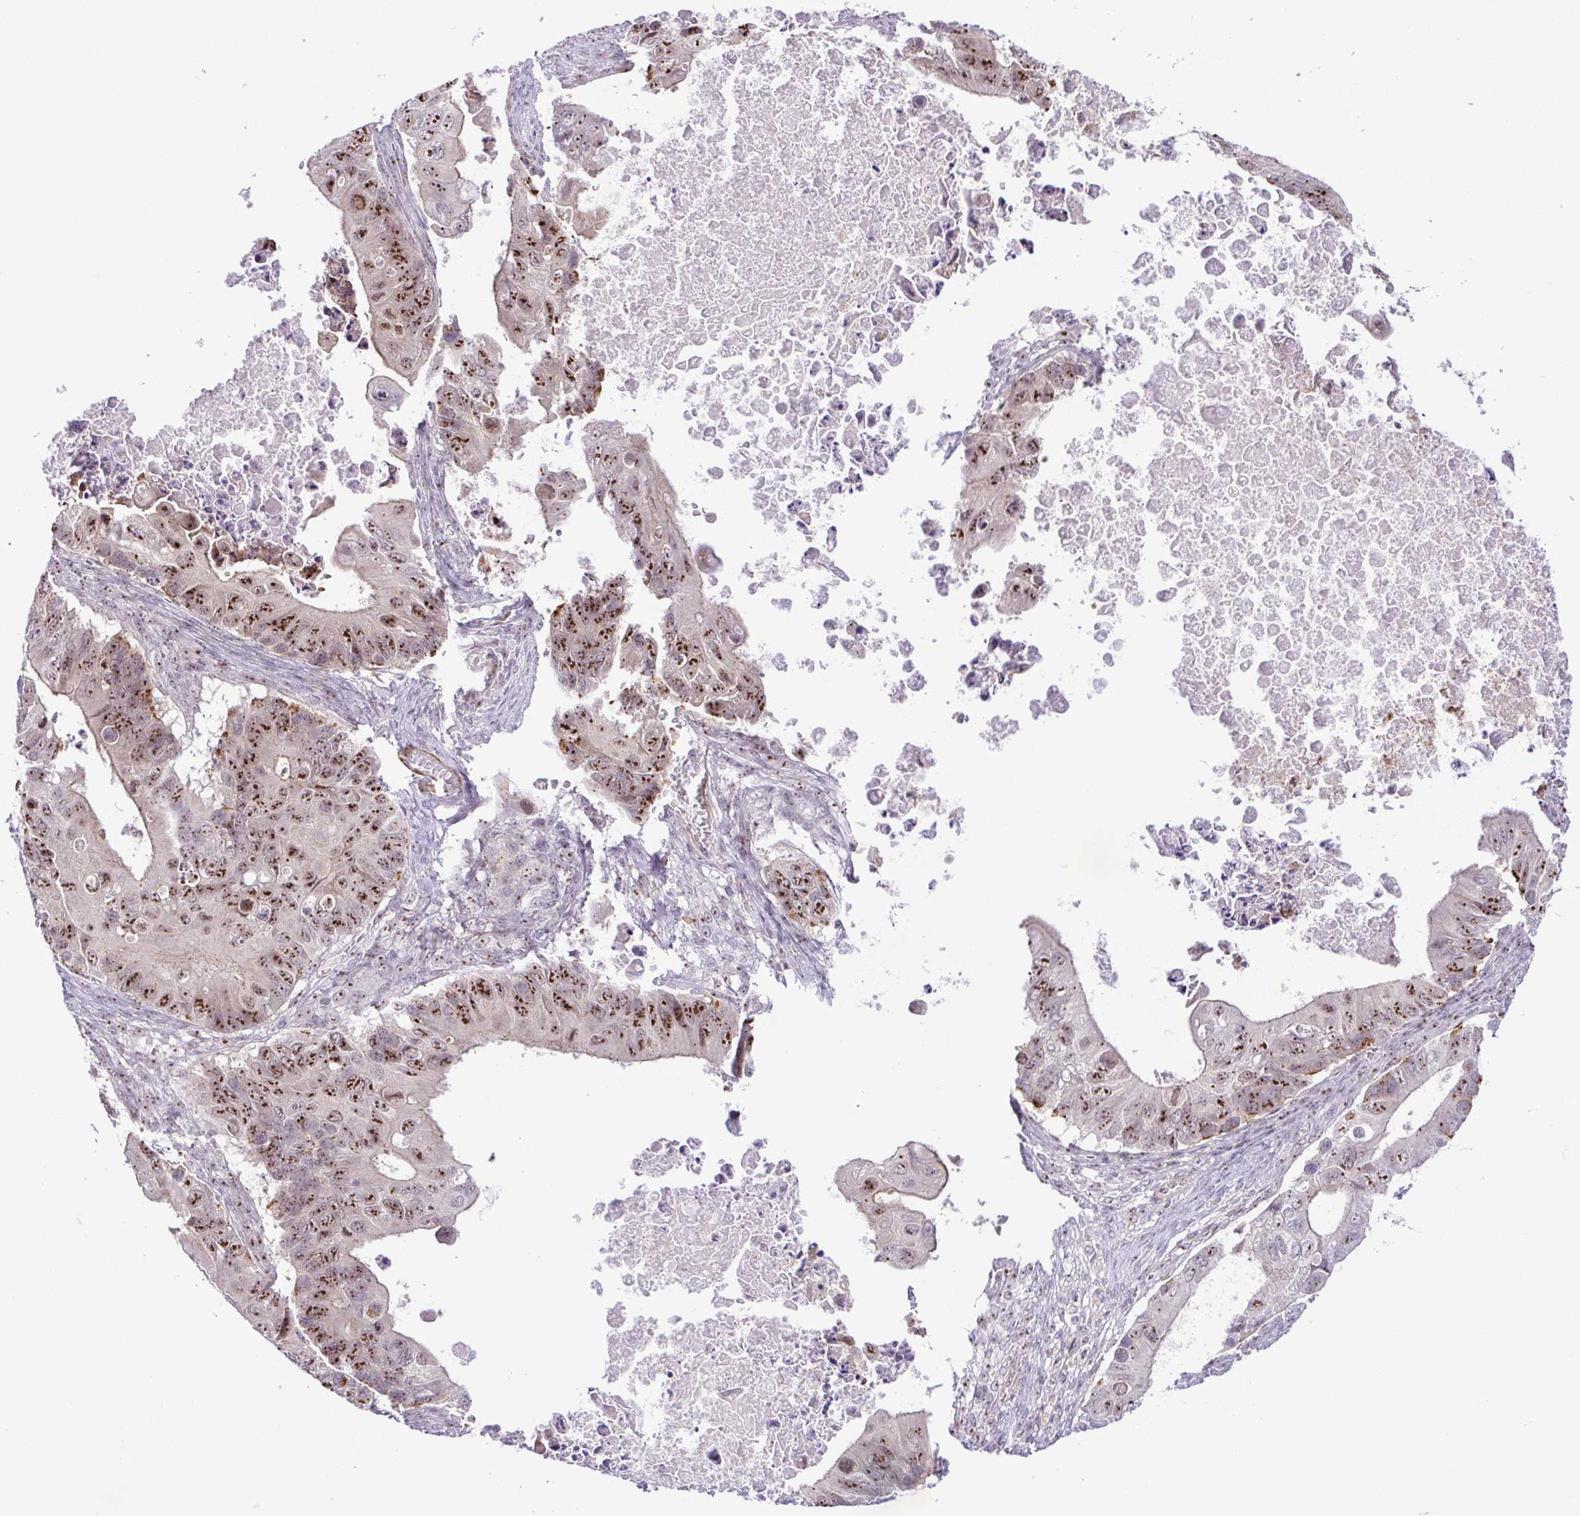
{"staining": {"intensity": "strong", "quantity": "25%-75%", "location": "nuclear"}, "tissue": "ovarian cancer", "cell_type": "Tumor cells", "image_type": "cancer", "snomed": [{"axis": "morphology", "description": "Cystadenocarcinoma, mucinous, NOS"}, {"axis": "topography", "description": "Ovary"}], "caption": "IHC histopathology image of ovarian mucinous cystadenocarcinoma stained for a protein (brown), which displays high levels of strong nuclear expression in approximately 25%-75% of tumor cells.", "gene": "RSL24D1", "patient": {"sex": "female", "age": 64}}